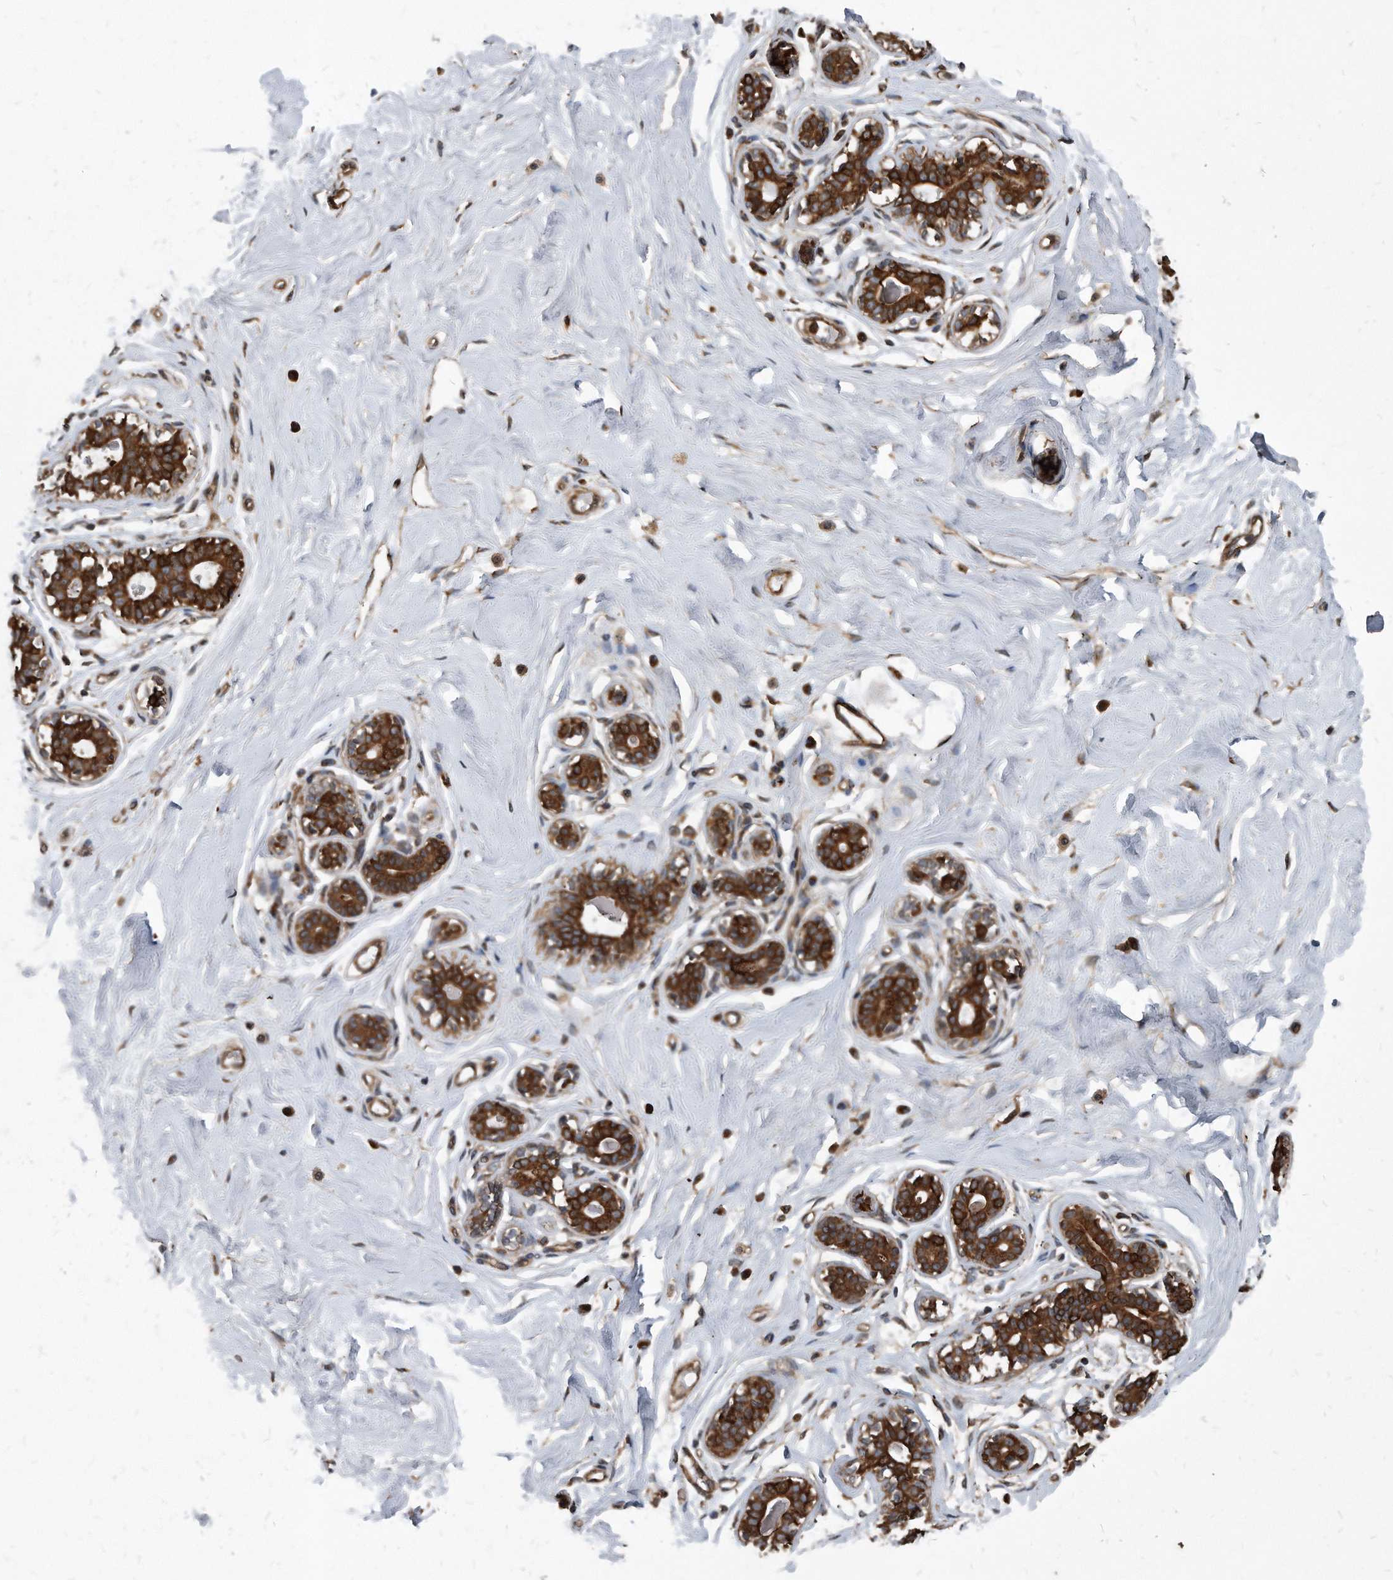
{"staining": {"intensity": "weak", "quantity": "<25%", "location": "cytoplasmic/membranous"}, "tissue": "breast", "cell_type": "Adipocytes", "image_type": "normal", "snomed": [{"axis": "morphology", "description": "Normal tissue, NOS"}, {"axis": "morphology", "description": "Adenoma, NOS"}, {"axis": "topography", "description": "Breast"}], "caption": "Immunohistochemical staining of normal human breast reveals no significant expression in adipocytes. Nuclei are stained in blue.", "gene": "FAM136A", "patient": {"sex": "female", "age": 23}}